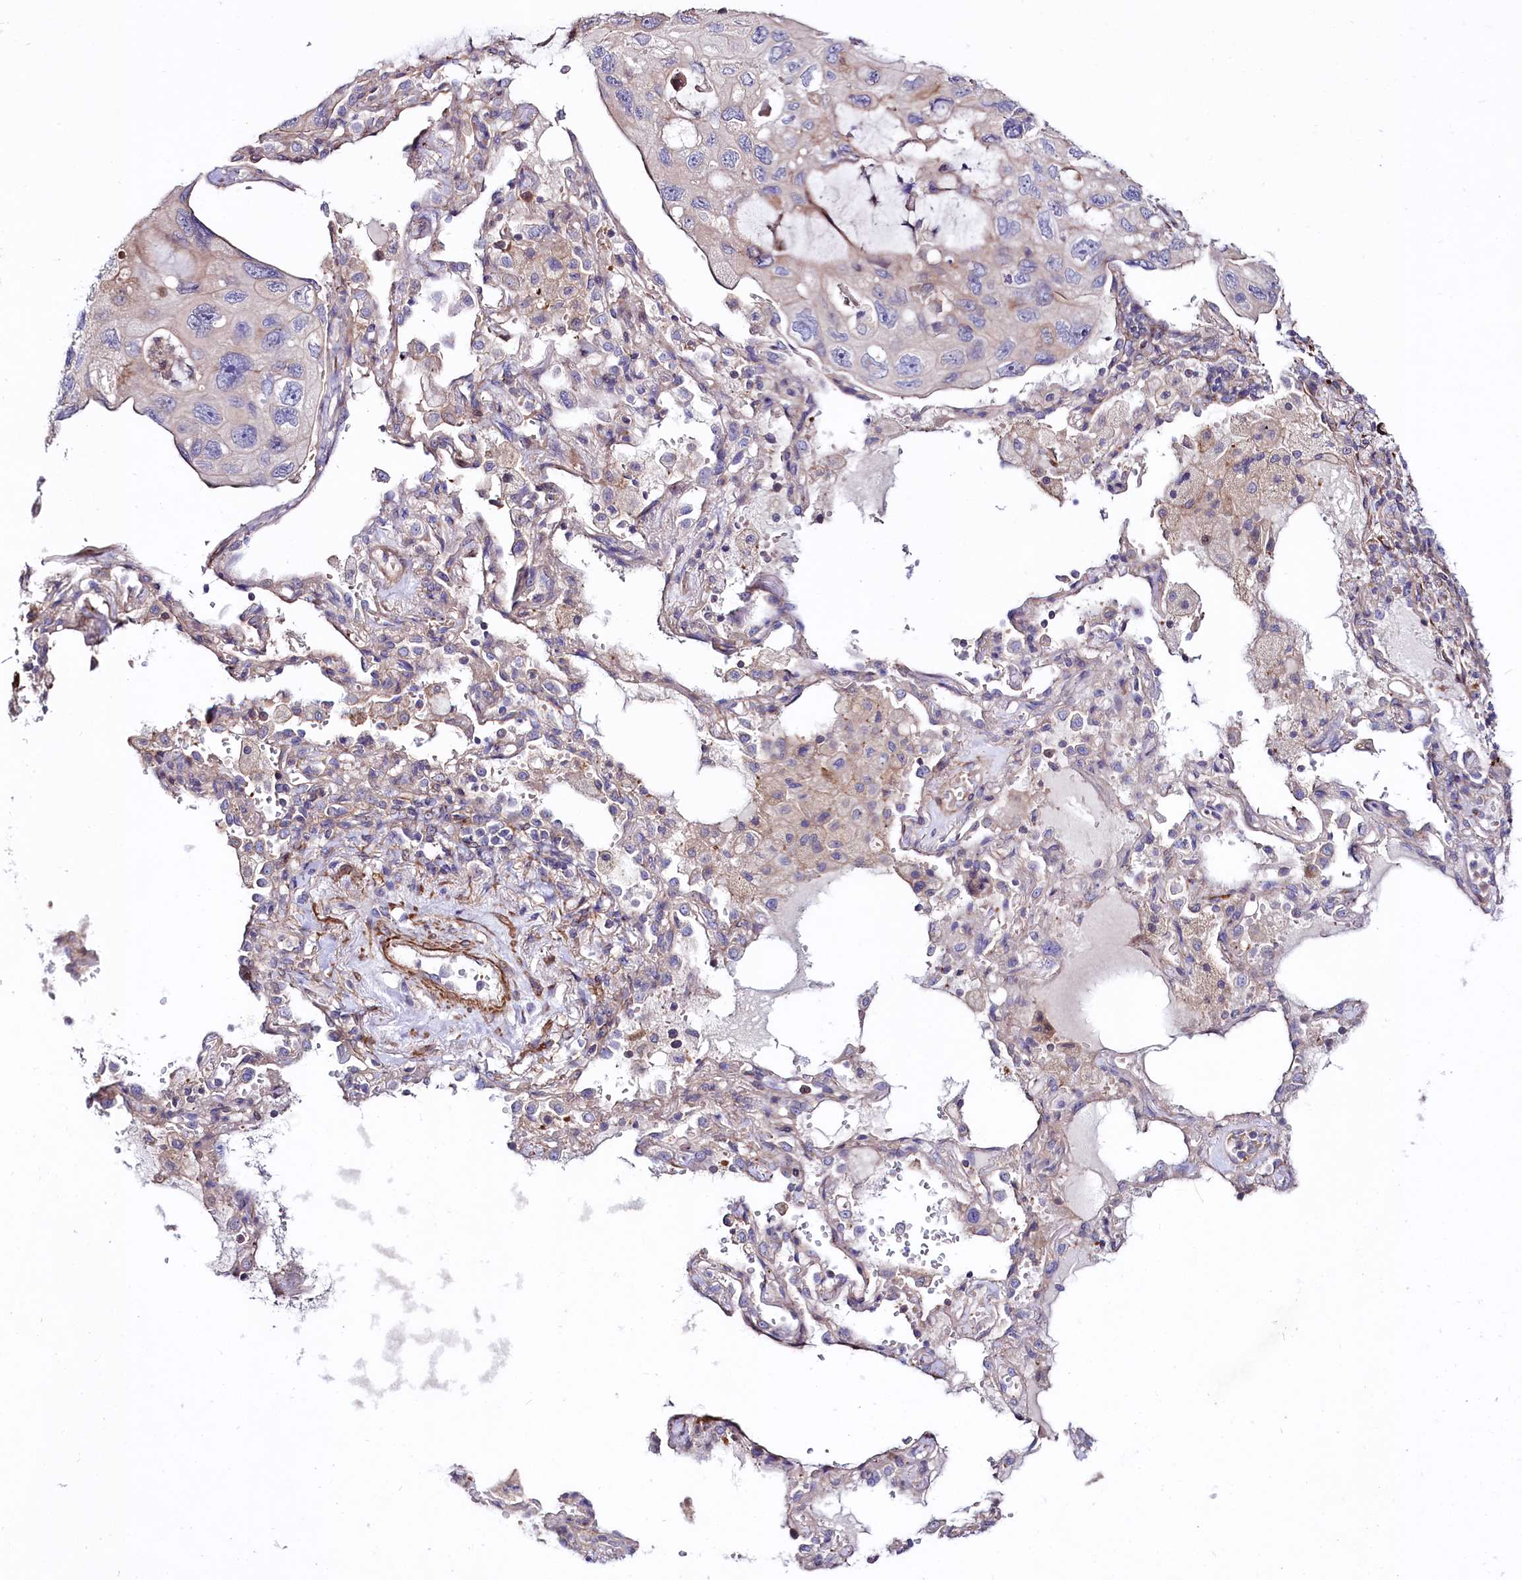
{"staining": {"intensity": "negative", "quantity": "none", "location": "none"}, "tissue": "lung cancer", "cell_type": "Tumor cells", "image_type": "cancer", "snomed": [{"axis": "morphology", "description": "Squamous cell carcinoma, NOS"}, {"axis": "topography", "description": "Lung"}], "caption": "Immunohistochemical staining of squamous cell carcinoma (lung) shows no significant positivity in tumor cells.", "gene": "FCHSD2", "patient": {"sex": "female", "age": 73}}